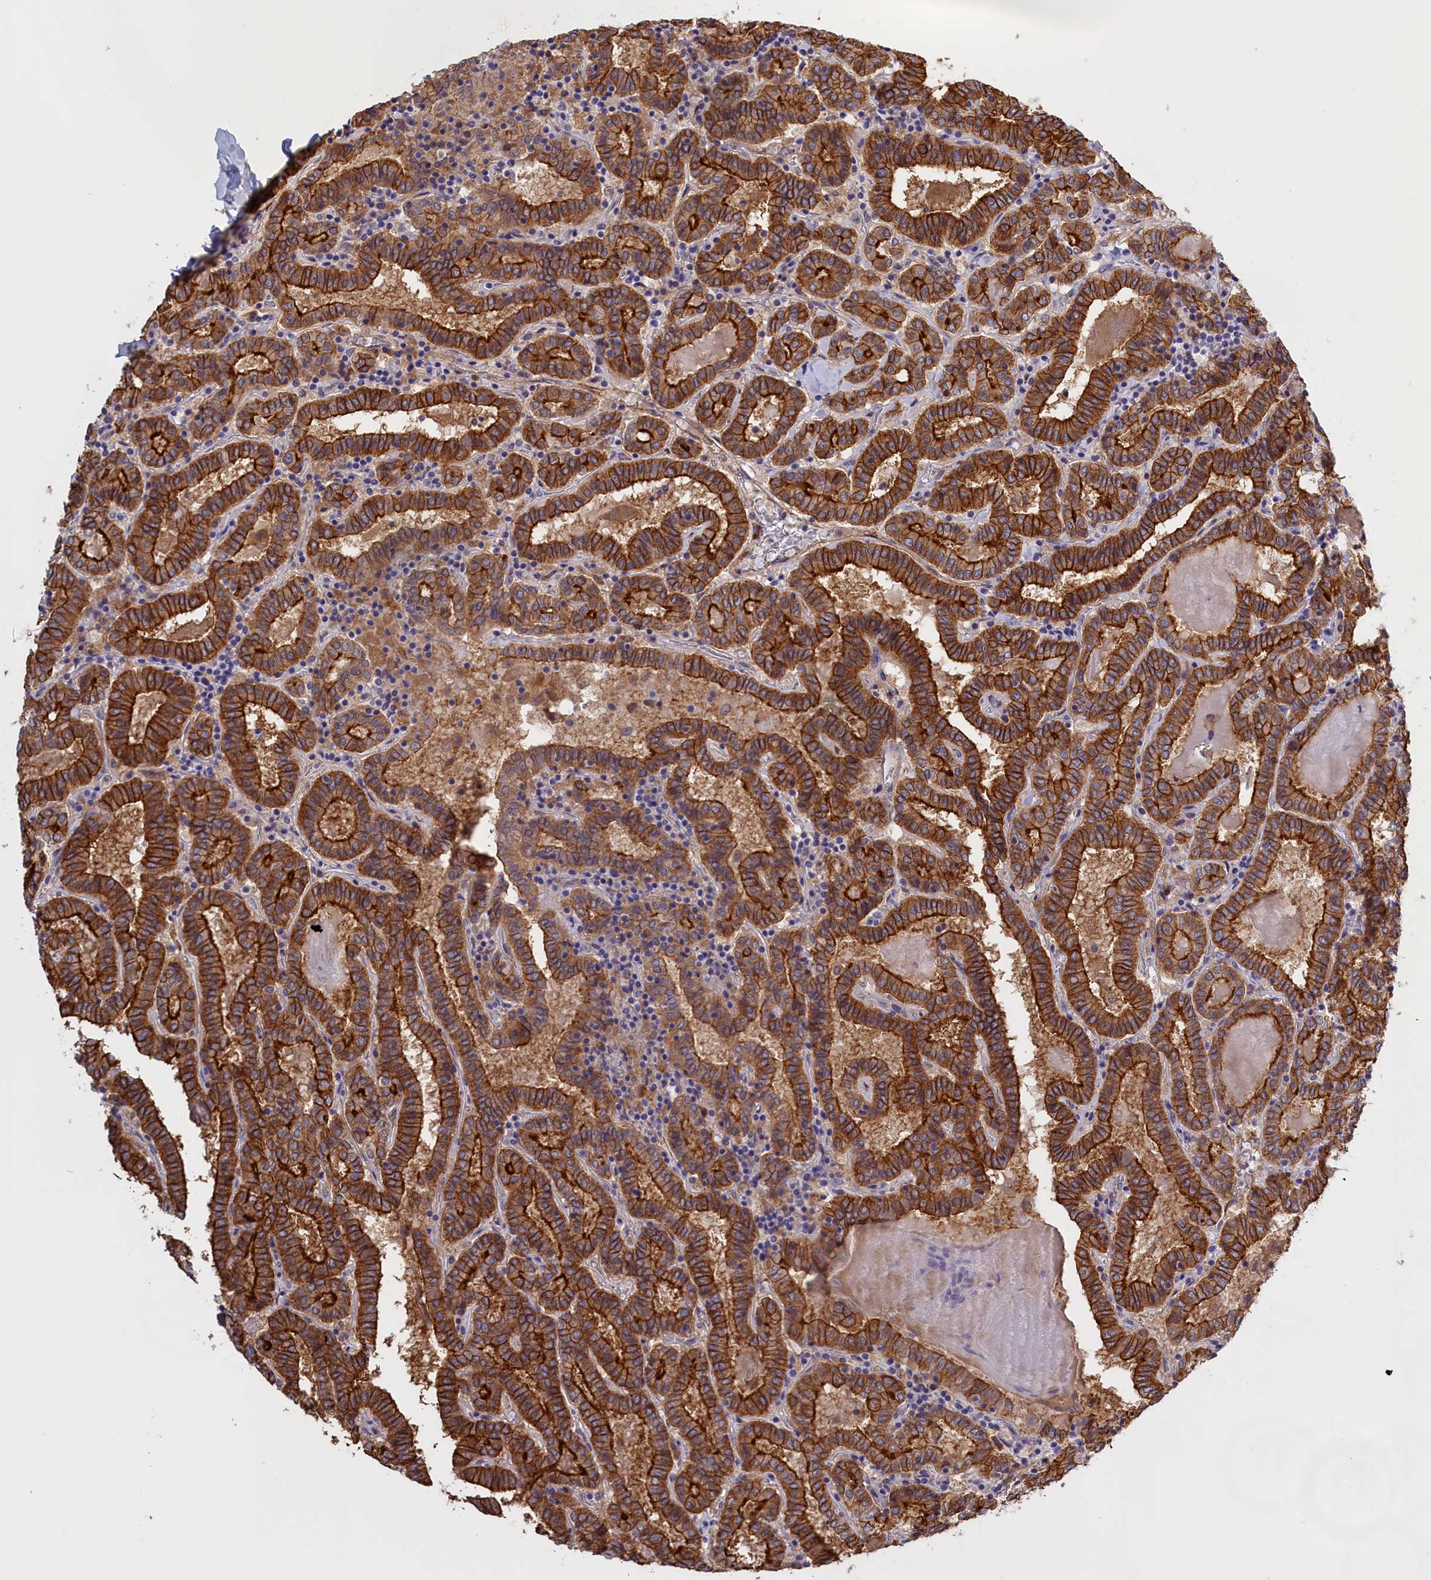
{"staining": {"intensity": "strong", "quantity": ">75%", "location": "cytoplasmic/membranous"}, "tissue": "thyroid cancer", "cell_type": "Tumor cells", "image_type": "cancer", "snomed": [{"axis": "morphology", "description": "Papillary adenocarcinoma, NOS"}, {"axis": "topography", "description": "Thyroid gland"}], "caption": "Protein analysis of thyroid cancer (papillary adenocarcinoma) tissue demonstrates strong cytoplasmic/membranous staining in approximately >75% of tumor cells.", "gene": "COL19A1", "patient": {"sex": "female", "age": 72}}